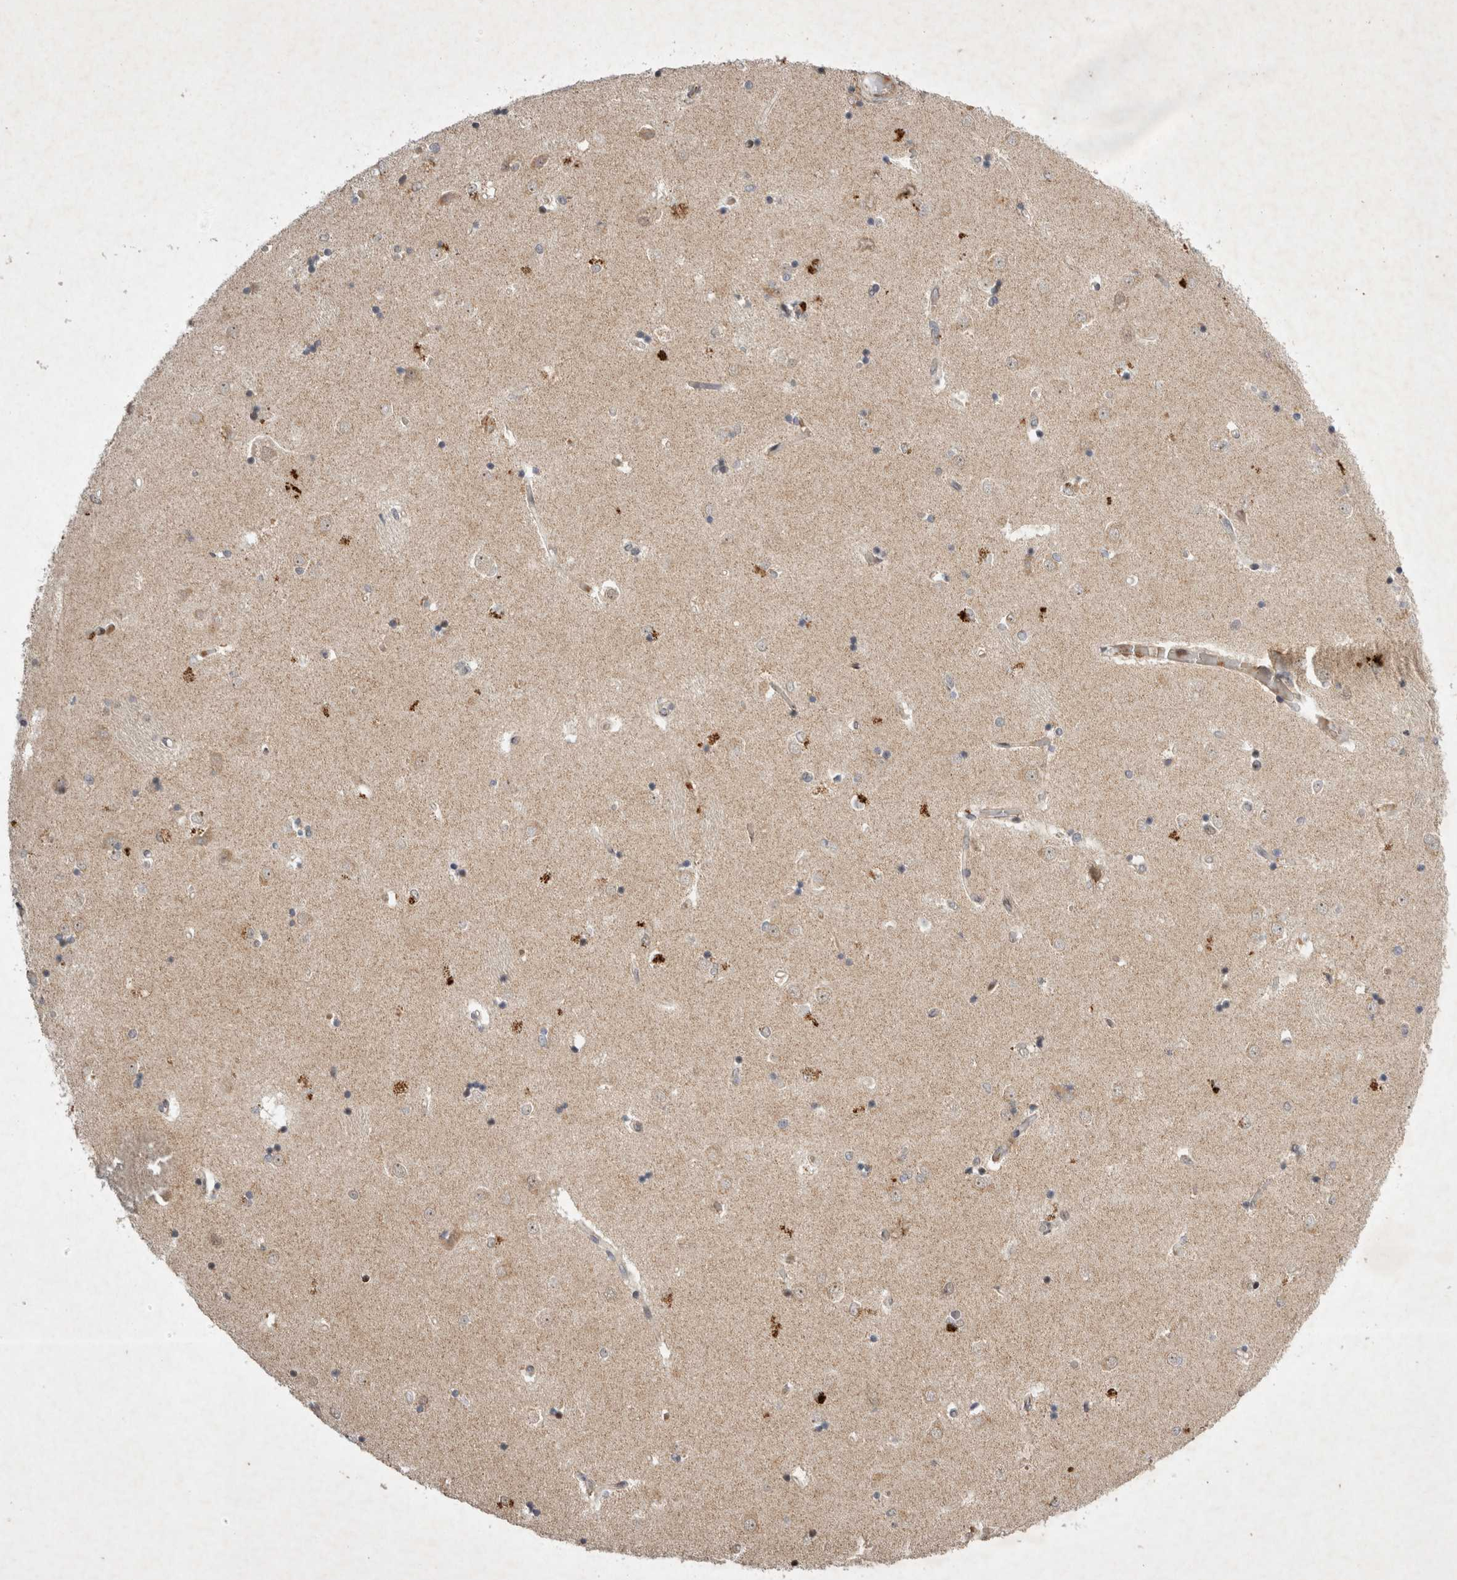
{"staining": {"intensity": "moderate", "quantity": "<25%", "location": "nuclear"}, "tissue": "caudate", "cell_type": "Glial cells", "image_type": "normal", "snomed": [{"axis": "morphology", "description": "Normal tissue, NOS"}, {"axis": "topography", "description": "Lateral ventricle wall"}], "caption": "Immunohistochemistry photomicrograph of unremarkable caudate: caudate stained using immunohistochemistry (IHC) shows low levels of moderate protein expression localized specifically in the nuclear of glial cells, appearing as a nuclear brown color.", "gene": "EIF2AK1", "patient": {"sex": "male", "age": 45}}